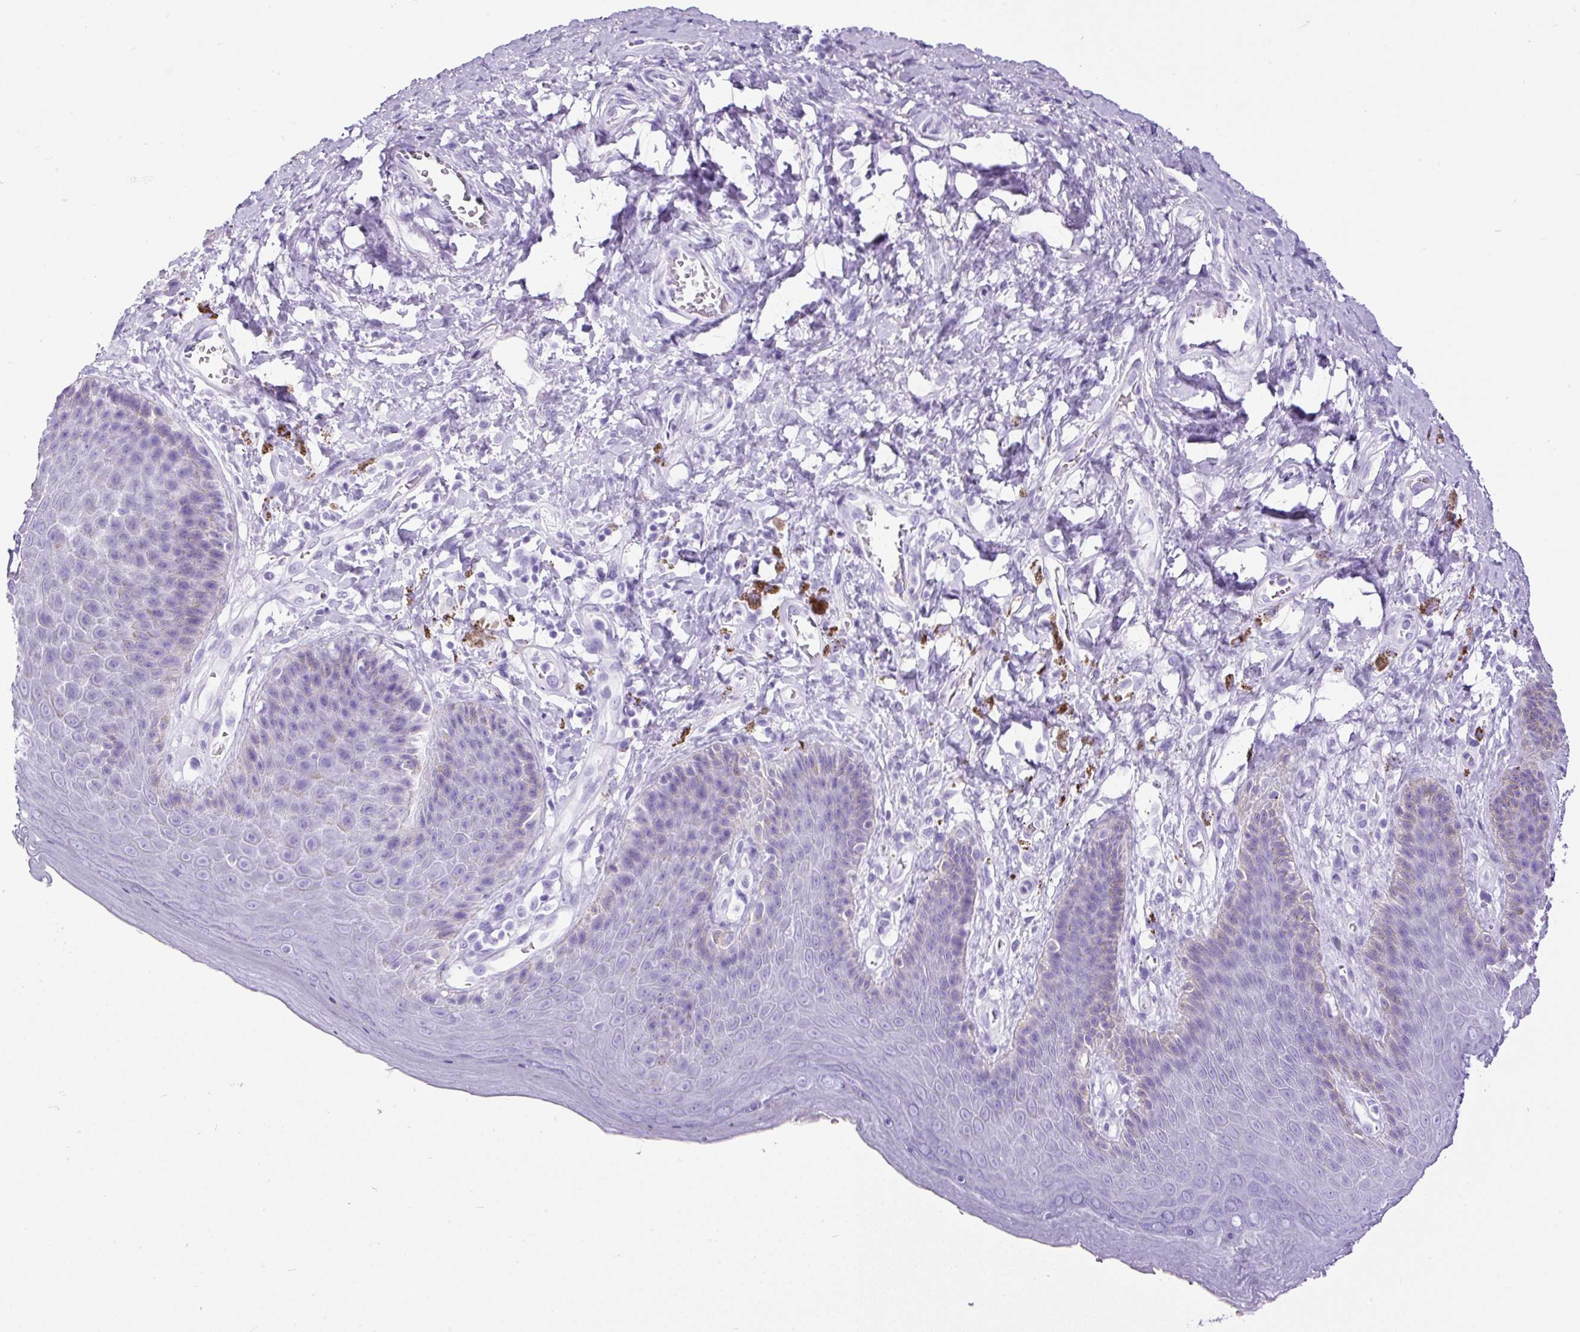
{"staining": {"intensity": "negative", "quantity": "none", "location": "none"}, "tissue": "skin", "cell_type": "Epidermal cells", "image_type": "normal", "snomed": [{"axis": "morphology", "description": "Normal tissue, NOS"}, {"axis": "topography", "description": "Anal"}, {"axis": "topography", "description": "Peripheral nerve tissue"}], "caption": "Immunohistochemistry (IHC) micrograph of unremarkable skin: skin stained with DAB (3,3'-diaminobenzidine) shows no significant protein positivity in epidermal cells.", "gene": "CEL", "patient": {"sex": "male", "age": 53}}